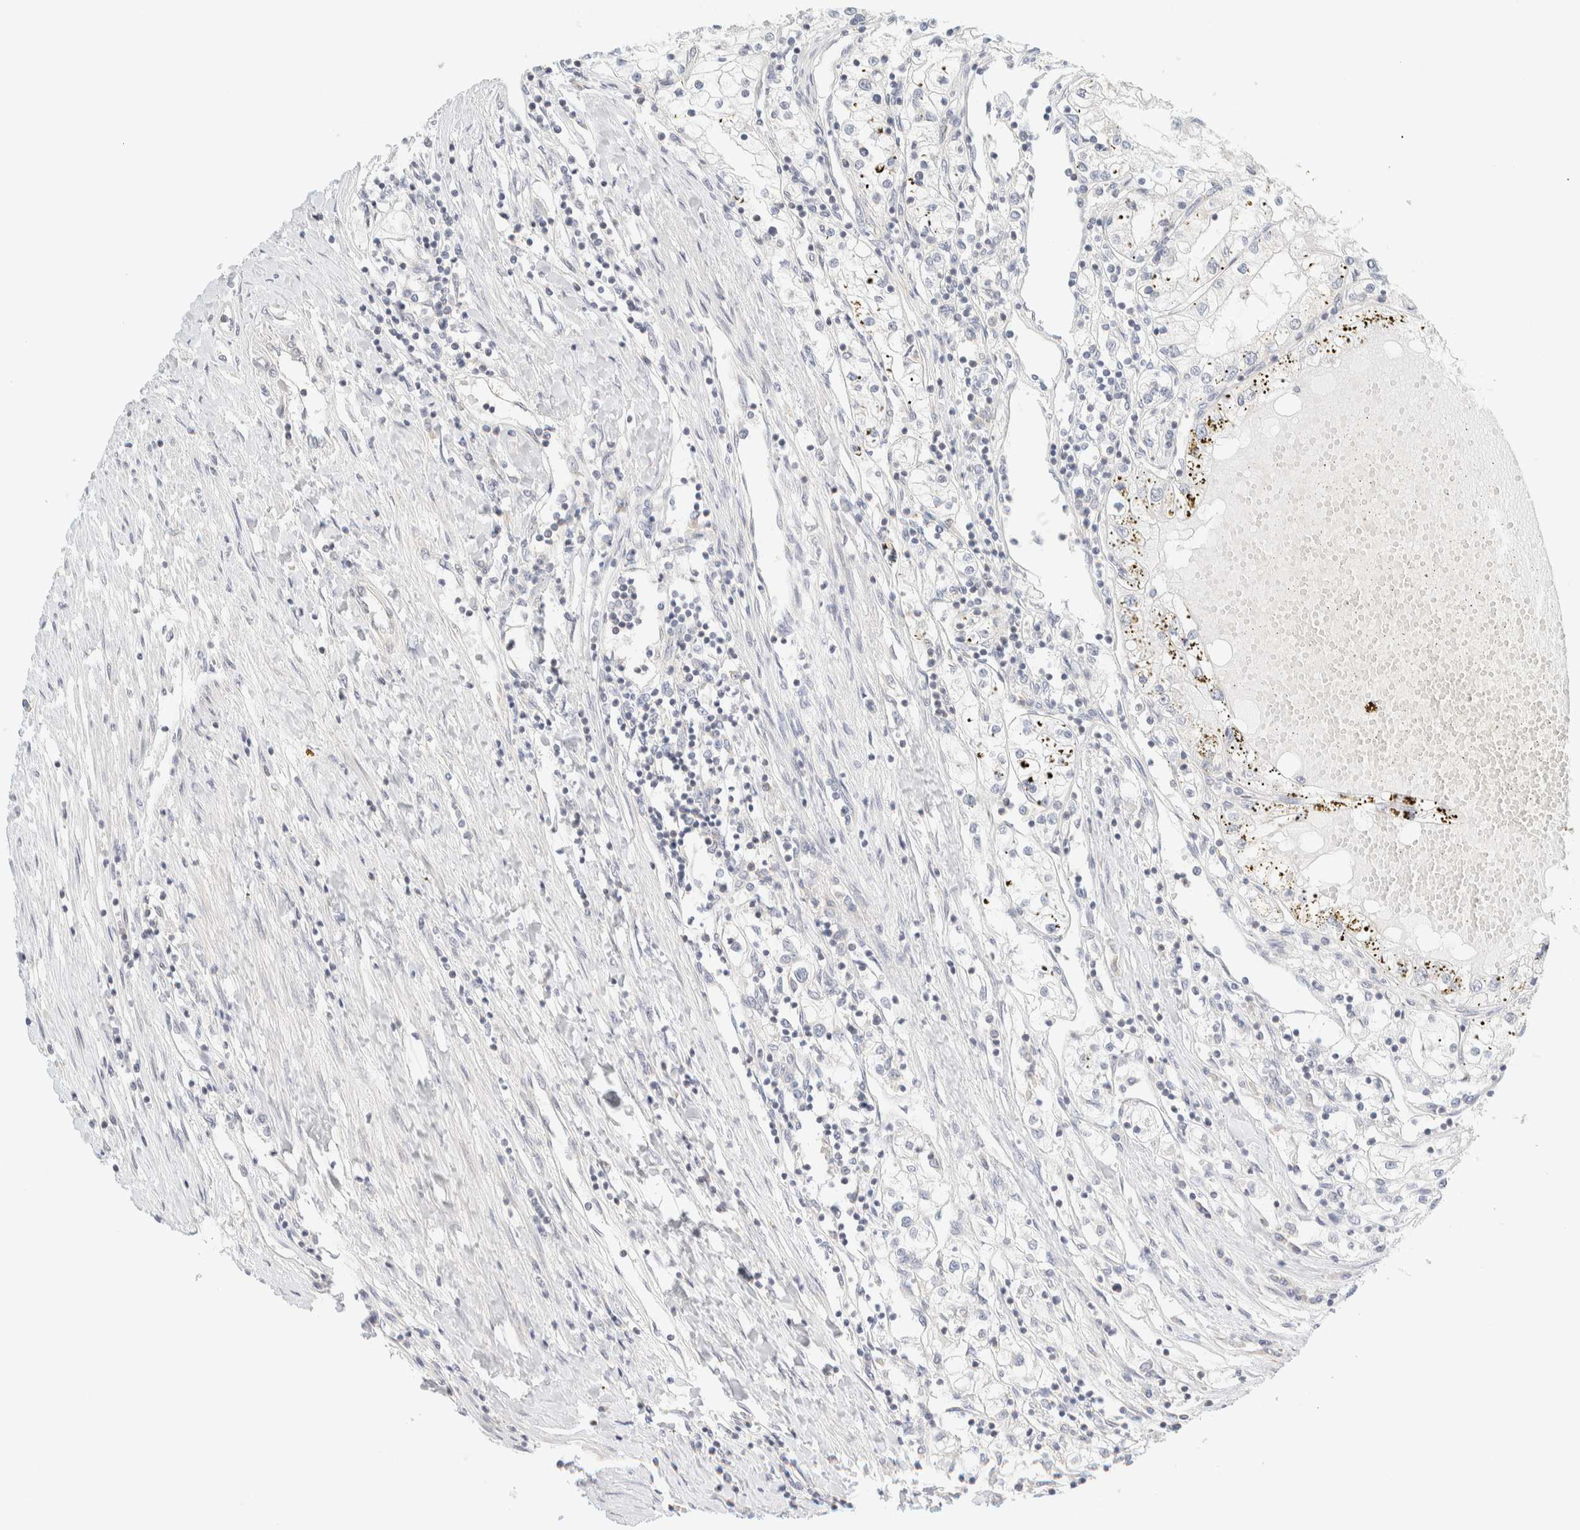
{"staining": {"intensity": "negative", "quantity": "none", "location": "none"}, "tissue": "renal cancer", "cell_type": "Tumor cells", "image_type": "cancer", "snomed": [{"axis": "morphology", "description": "Adenocarcinoma, NOS"}, {"axis": "topography", "description": "Kidney"}], "caption": "Tumor cells show no significant protein expression in renal cancer (adenocarcinoma). Nuclei are stained in blue.", "gene": "PCYT2", "patient": {"sex": "male", "age": 68}}